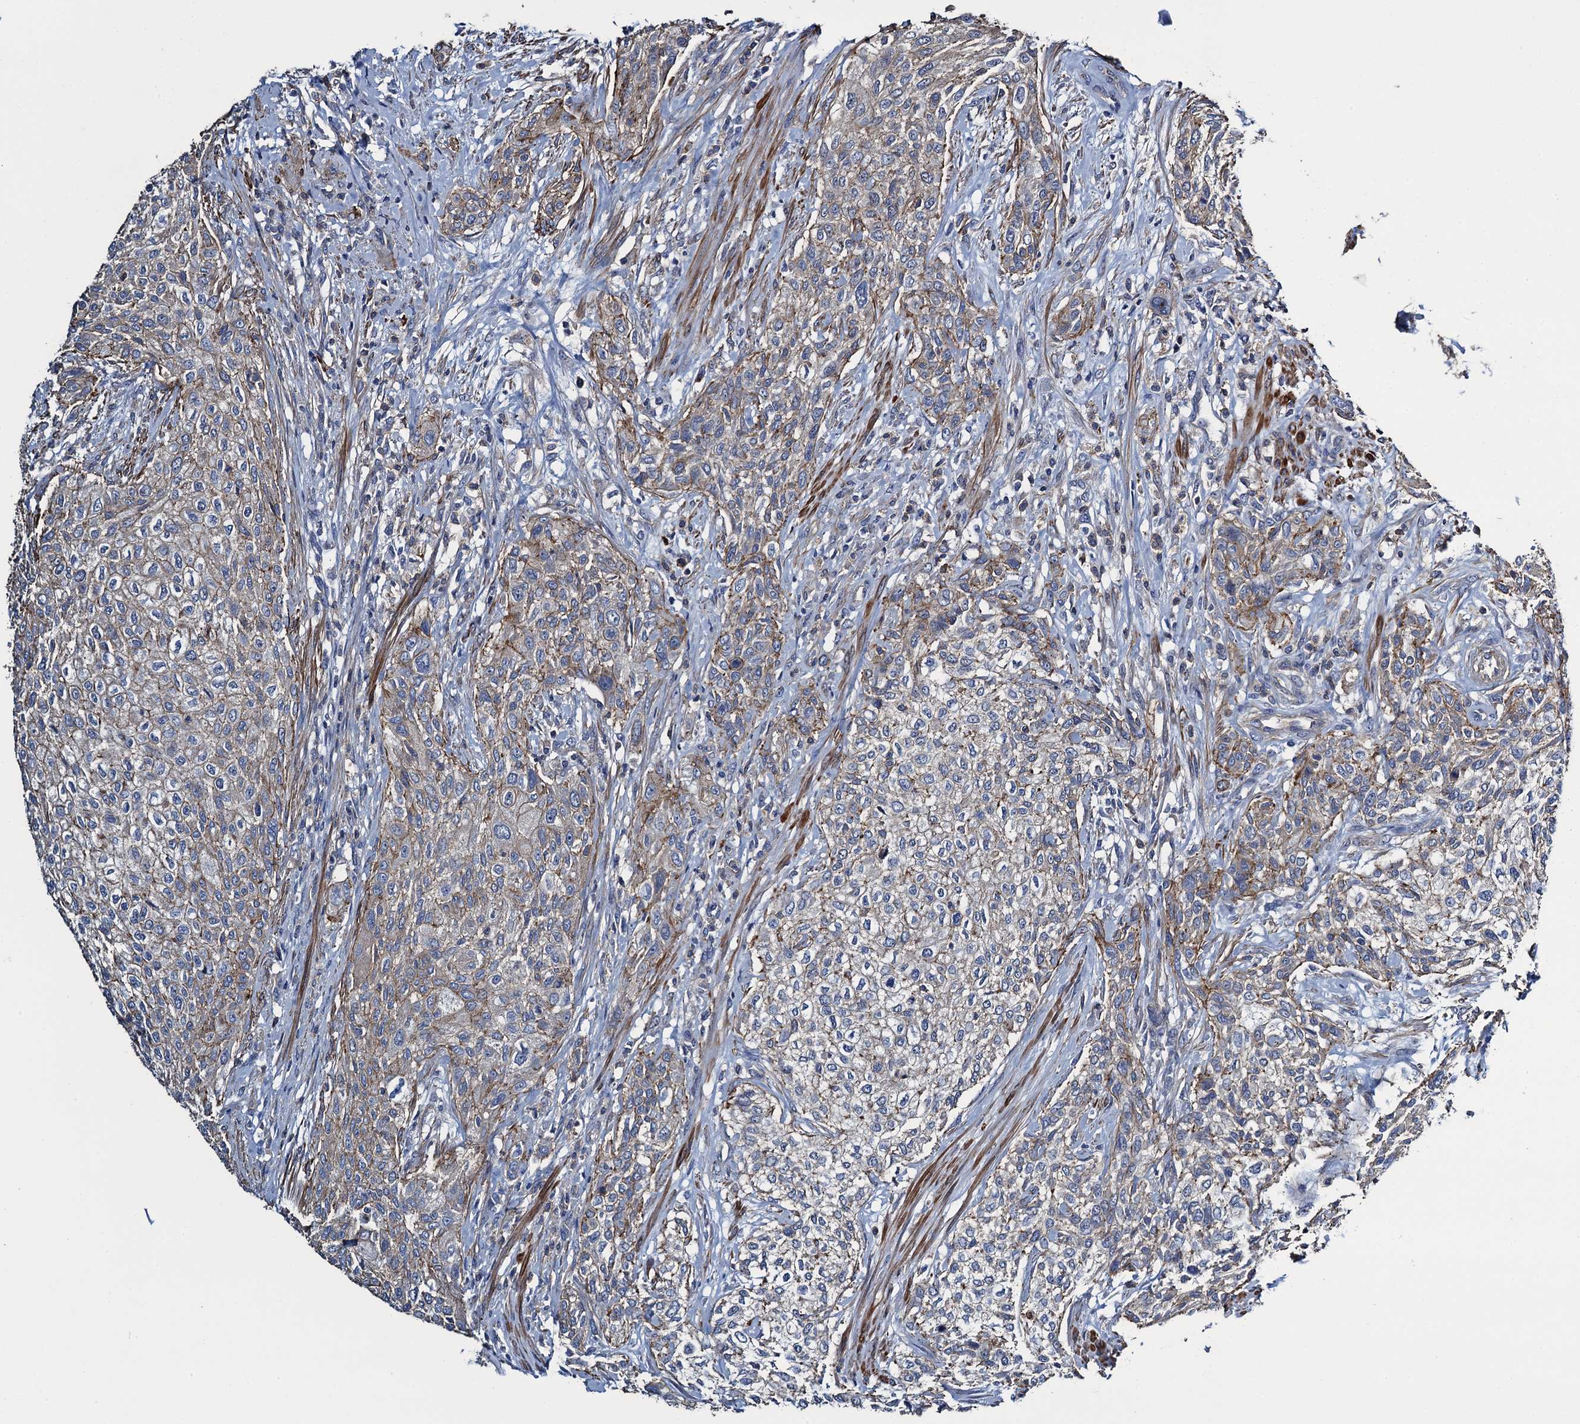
{"staining": {"intensity": "weak", "quantity": "25%-75%", "location": "cytoplasmic/membranous"}, "tissue": "urothelial cancer", "cell_type": "Tumor cells", "image_type": "cancer", "snomed": [{"axis": "morphology", "description": "Normal tissue, NOS"}, {"axis": "morphology", "description": "Urothelial carcinoma, NOS"}, {"axis": "topography", "description": "Urinary bladder"}, {"axis": "topography", "description": "Peripheral nerve tissue"}], "caption": "Protein expression analysis of transitional cell carcinoma shows weak cytoplasmic/membranous staining in approximately 25%-75% of tumor cells. Nuclei are stained in blue.", "gene": "PROSER2", "patient": {"sex": "male", "age": 35}}